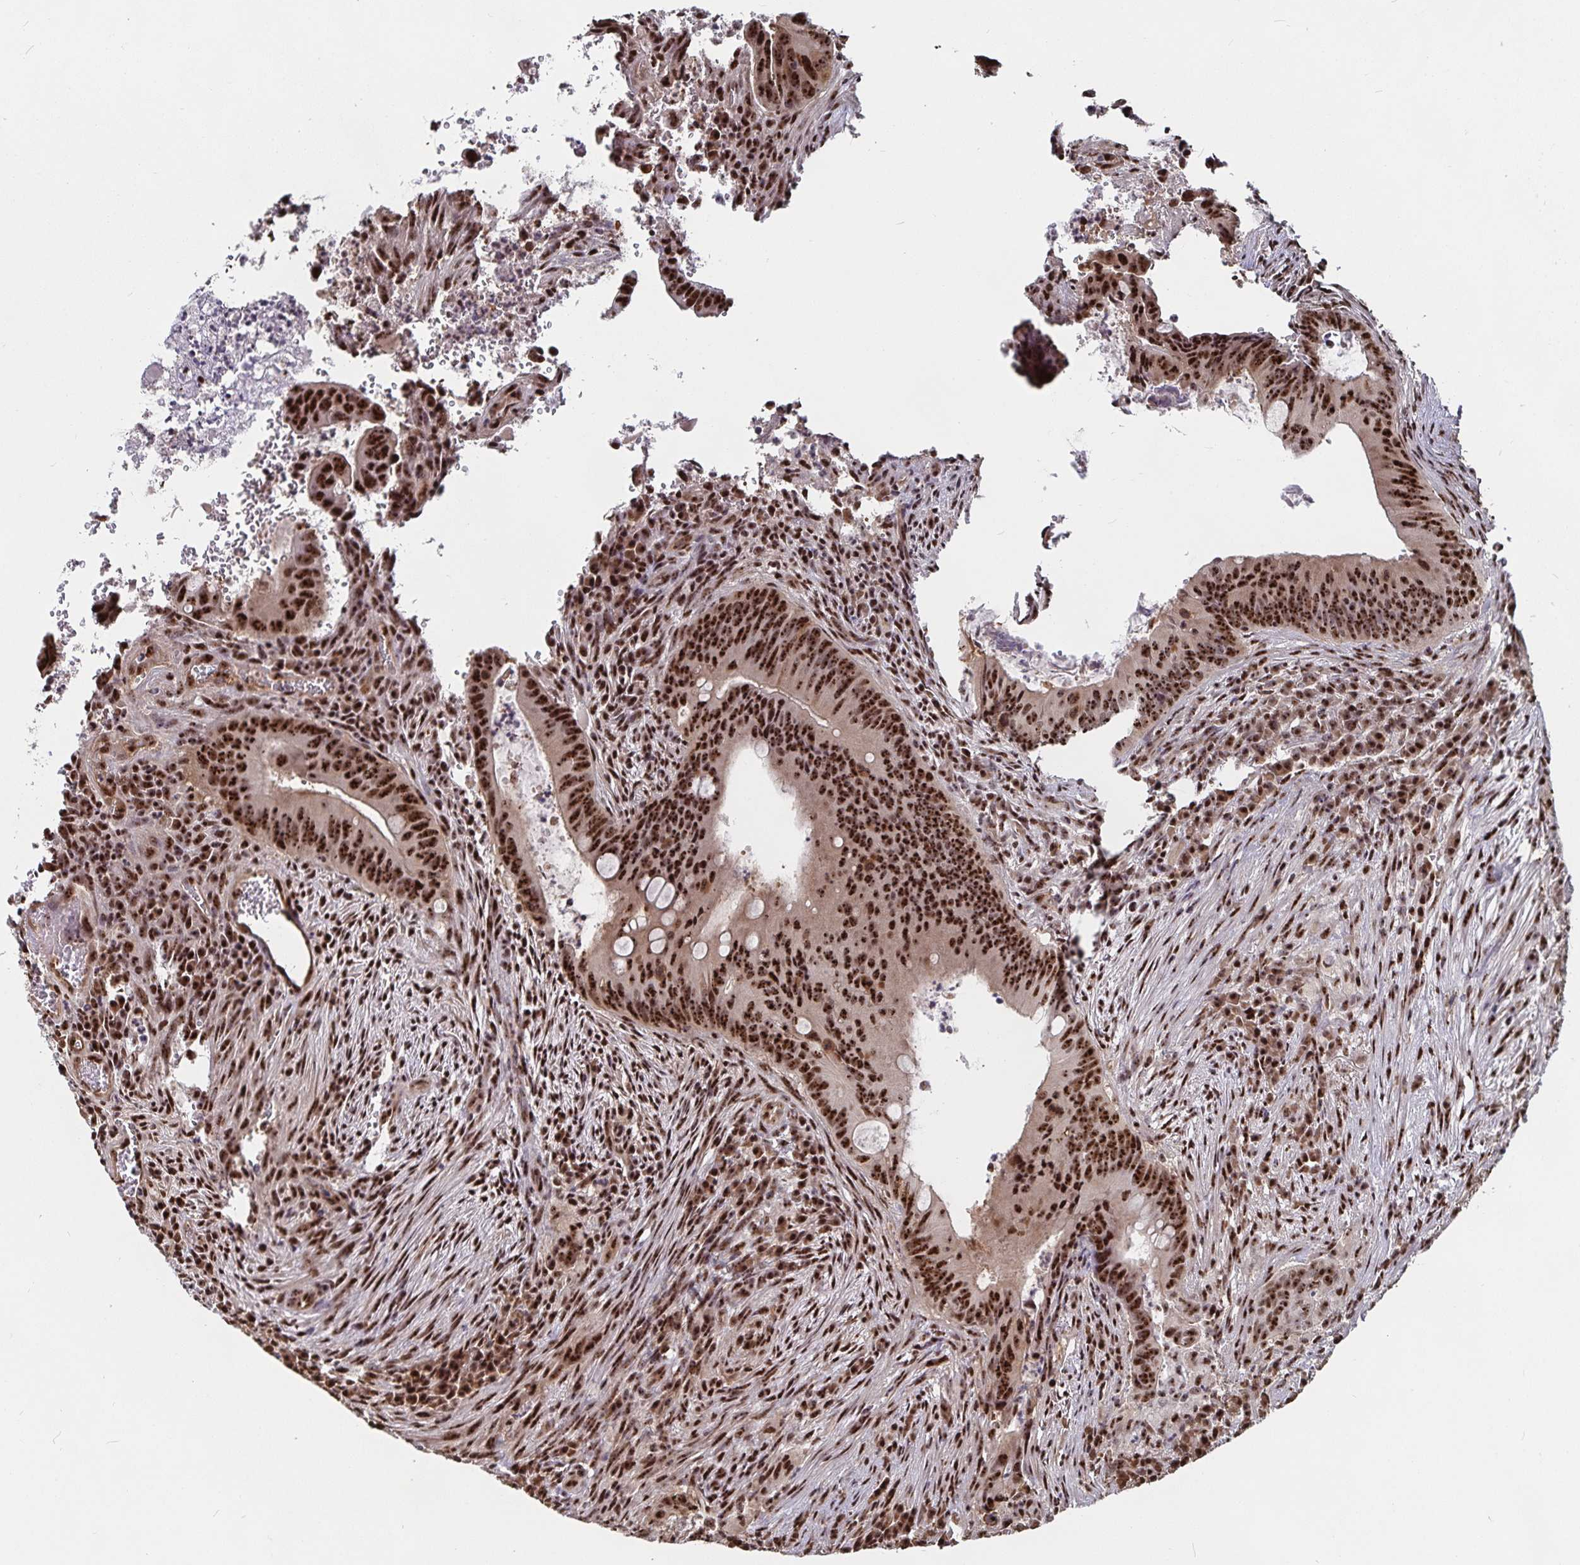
{"staining": {"intensity": "strong", "quantity": ">75%", "location": "nuclear"}, "tissue": "colorectal cancer", "cell_type": "Tumor cells", "image_type": "cancer", "snomed": [{"axis": "morphology", "description": "Adenocarcinoma, NOS"}, {"axis": "topography", "description": "Colon"}], "caption": "Colorectal cancer stained for a protein (brown) reveals strong nuclear positive expression in approximately >75% of tumor cells.", "gene": "LAS1L", "patient": {"sex": "female", "age": 74}}